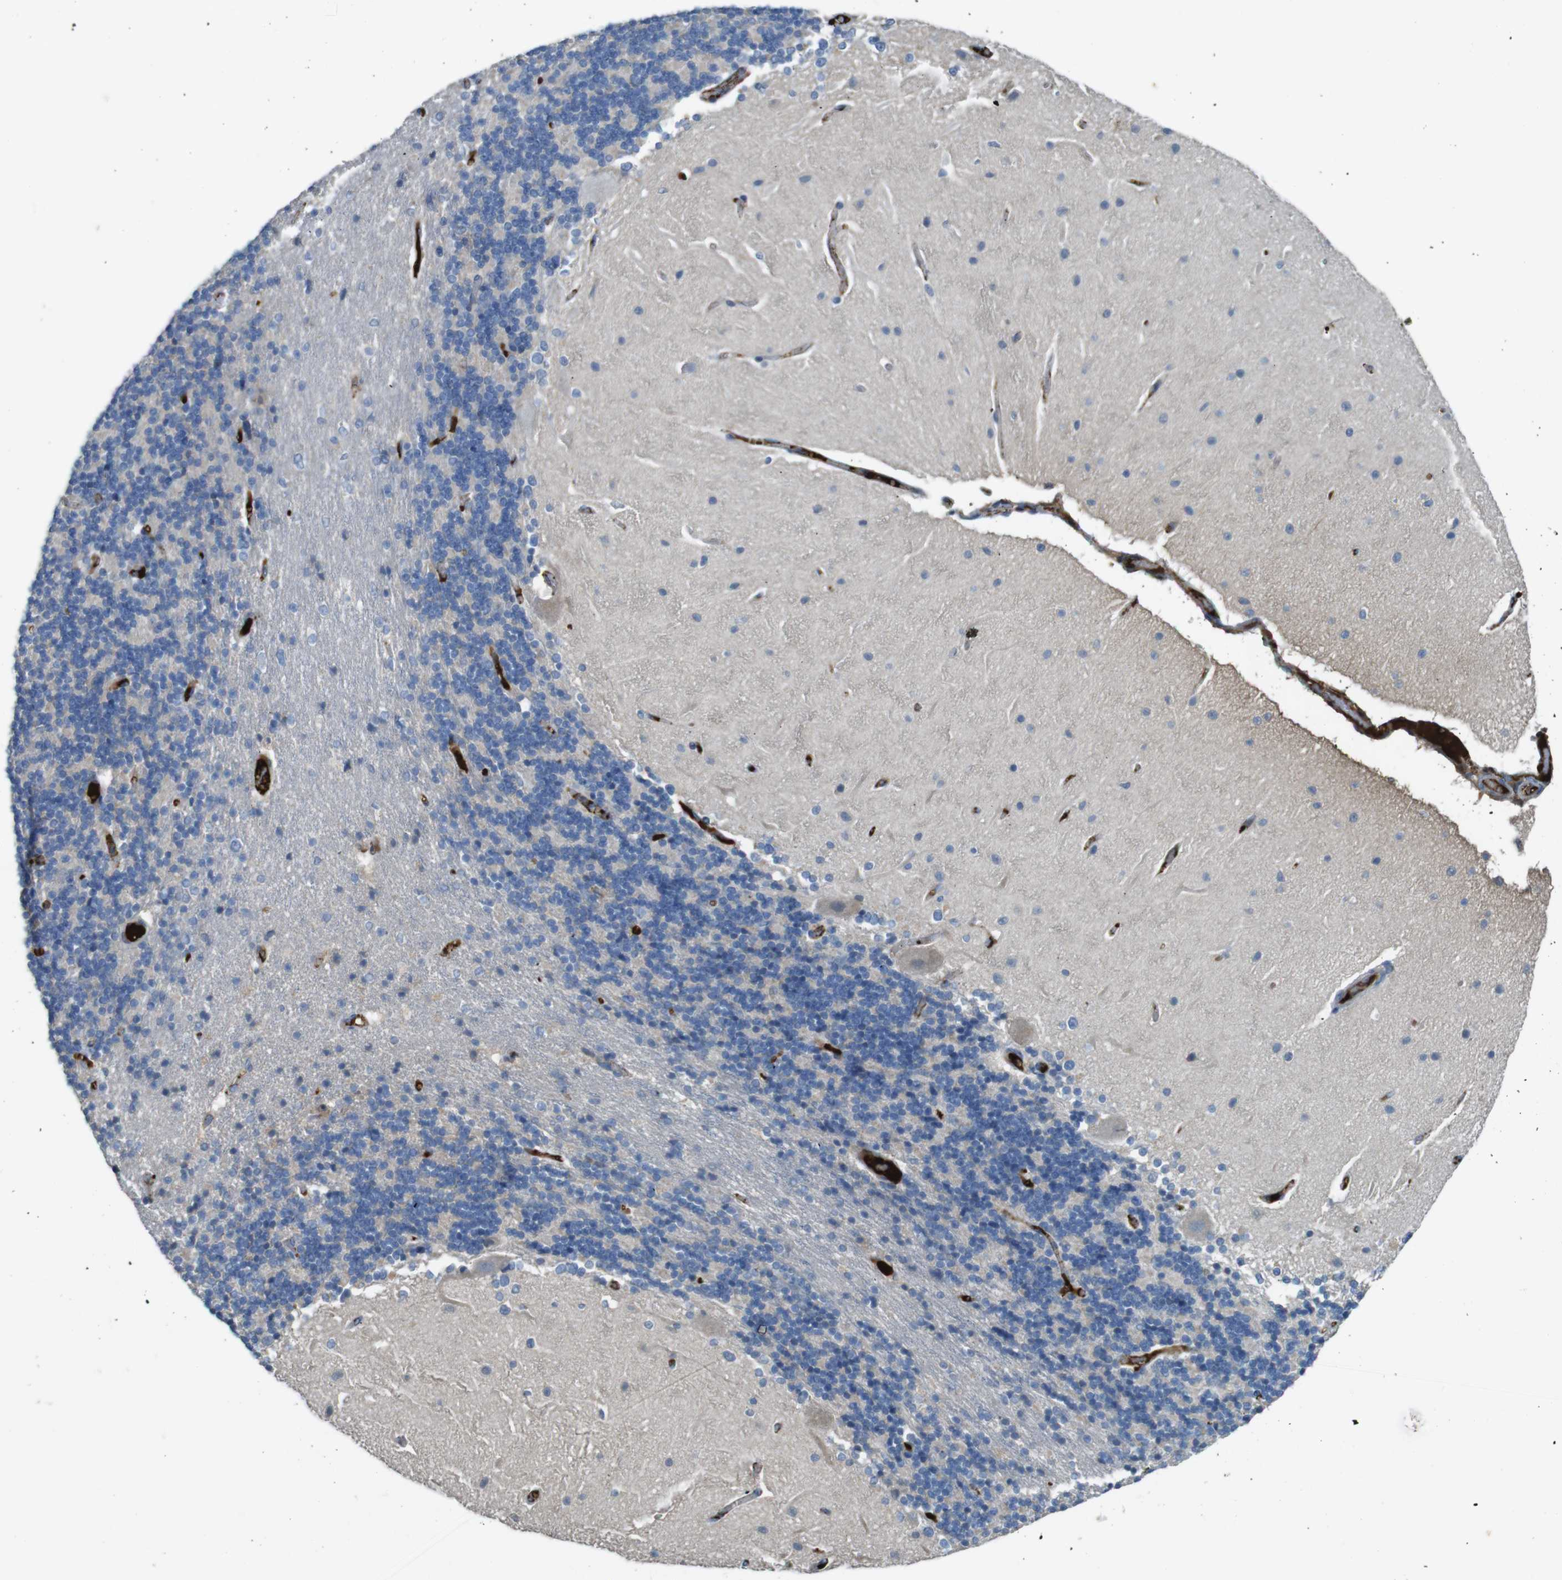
{"staining": {"intensity": "negative", "quantity": "none", "location": "none"}, "tissue": "cerebellum", "cell_type": "Cells in granular layer", "image_type": "normal", "snomed": [{"axis": "morphology", "description": "Normal tissue, NOS"}, {"axis": "topography", "description": "Cerebellum"}], "caption": "Immunohistochemistry (IHC) histopathology image of unremarkable cerebellum stained for a protein (brown), which shows no staining in cells in granular layer.", "gene": "LTBP4", "patient": {"sex": "female", "age": 54}}